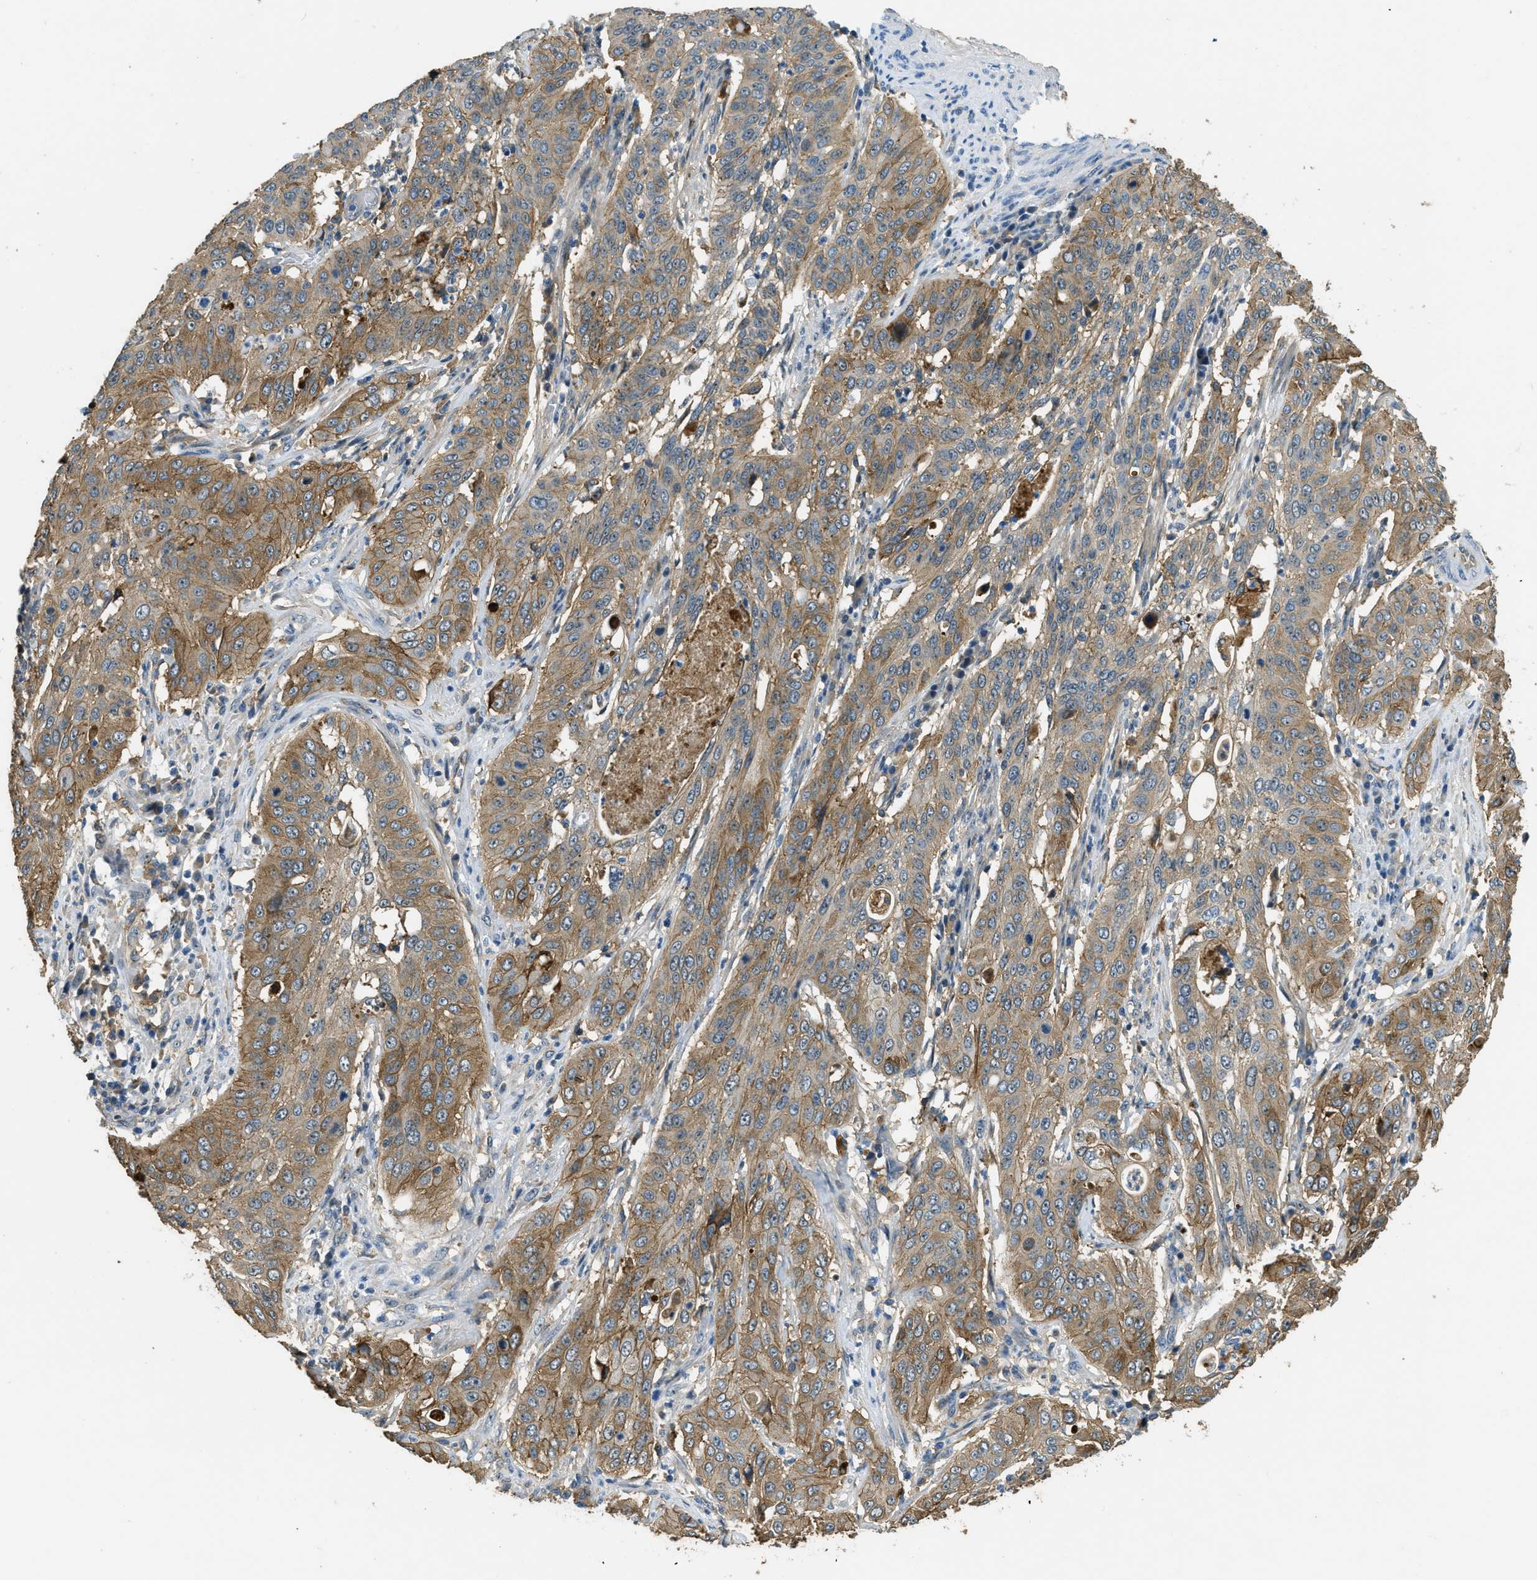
{"staining": {"intensity": "moderate", "quantity": ">75%", "location": "cytoplasmic/membranous"}, "tissue": "cervical cancer", "cell_type": "Tumor cells", "image_type": "cancer", "snomed": [{"axis": "morphology", "description": "Normal tissue, NOS"}, {"axis": "morphology", "description": "Squamous cell carcinoma, NOS"}, {"axis": "topography", "description": "Cervix"}], "caption": "Protein expression by IHC reveals moderate cytoplasmic/membranous expression in approximately >75% of tumor cells in cervical cancer.", "gene": "OSMR", "patient": {"sex": "female", "age": 39}}